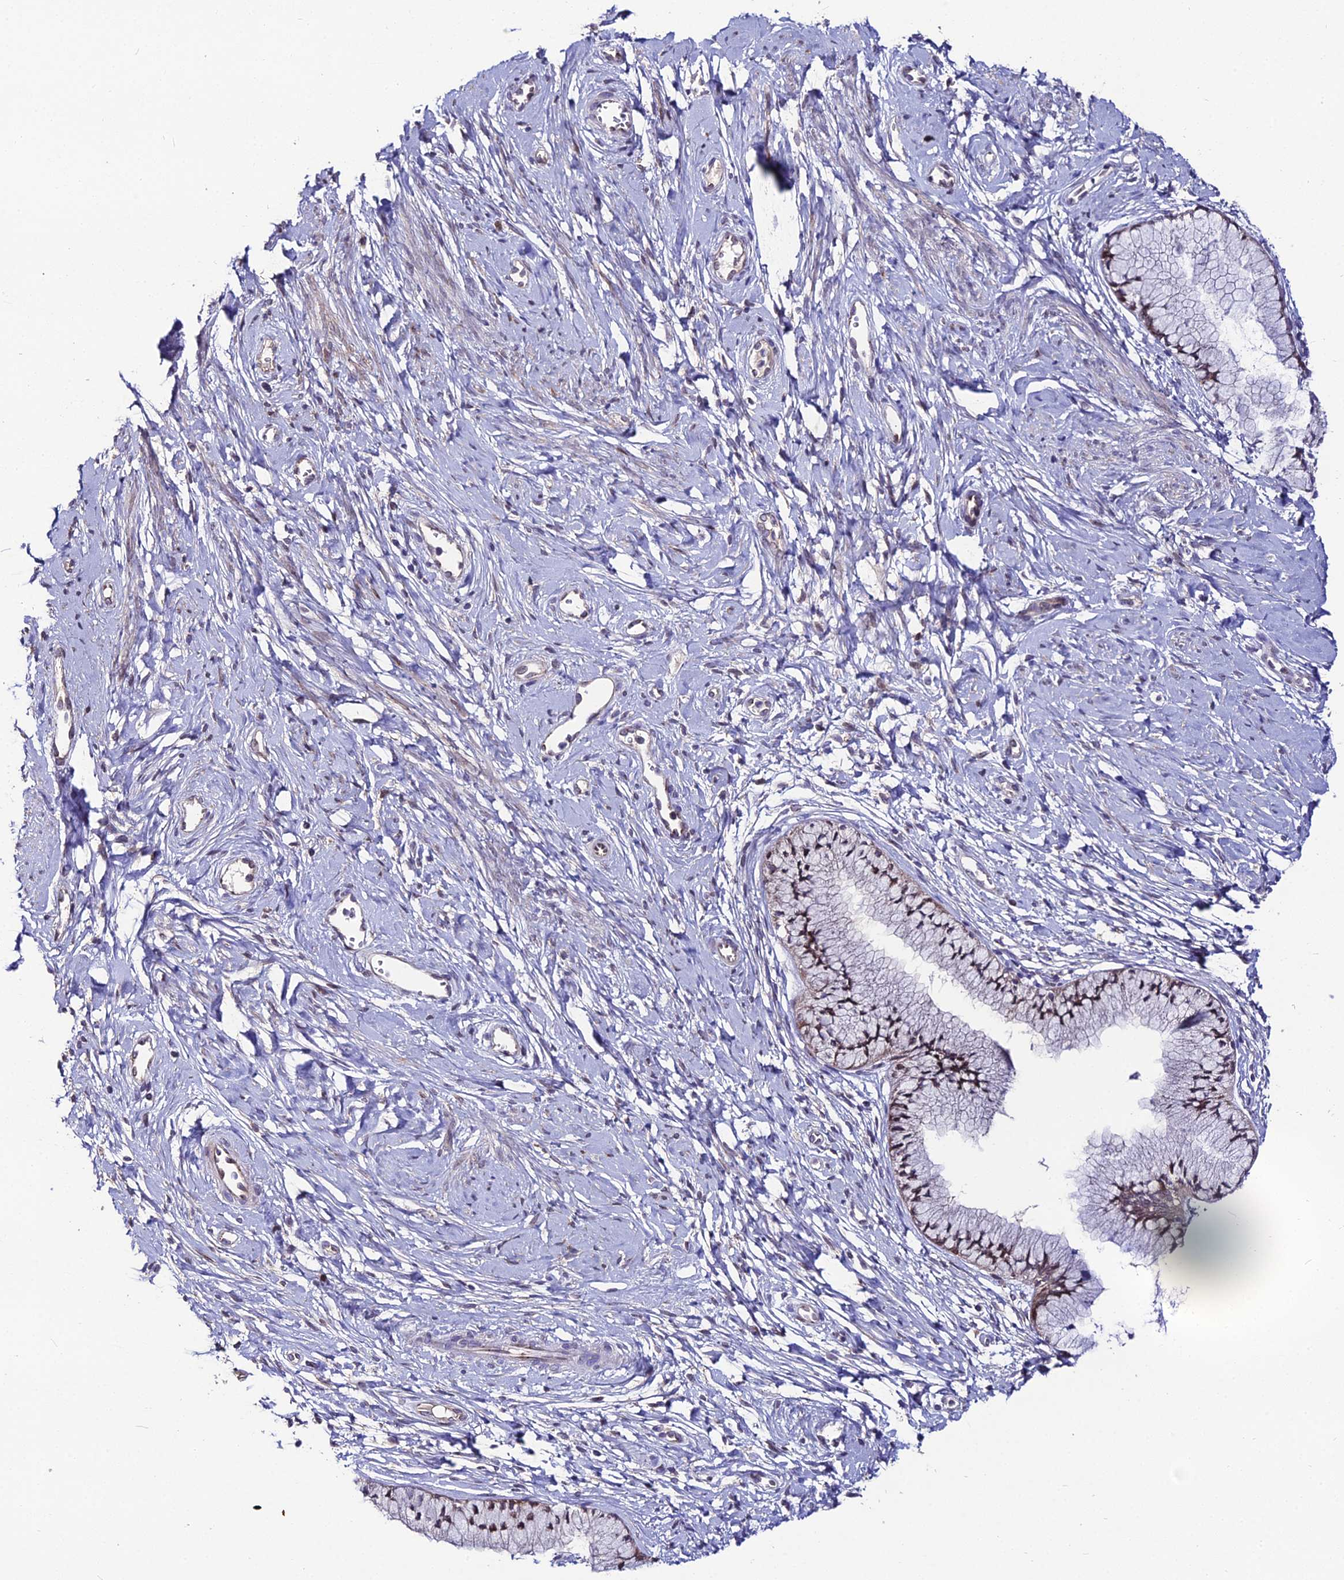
{"staining": {"intensity": "moderate", "quantity": "<25%", "location": "cytoplasmic/membranous,nuclear"}, "tissue": "cervix", "cell_type": "Glandular cells", "image_type": "normal", "snomed": [{"axis": "morphology", "description": "Normal tissue, NOS"}, {"axis": "topography", "description": "Cervix"}], "caption": "Protein staining of normal cervix exhibits moderate cytoplasmic/membranous,nuclear positivity in approximately <25% of glandular cells.", "gene": "DDX19A", "patient": {"sex": "female", "age": 42}}